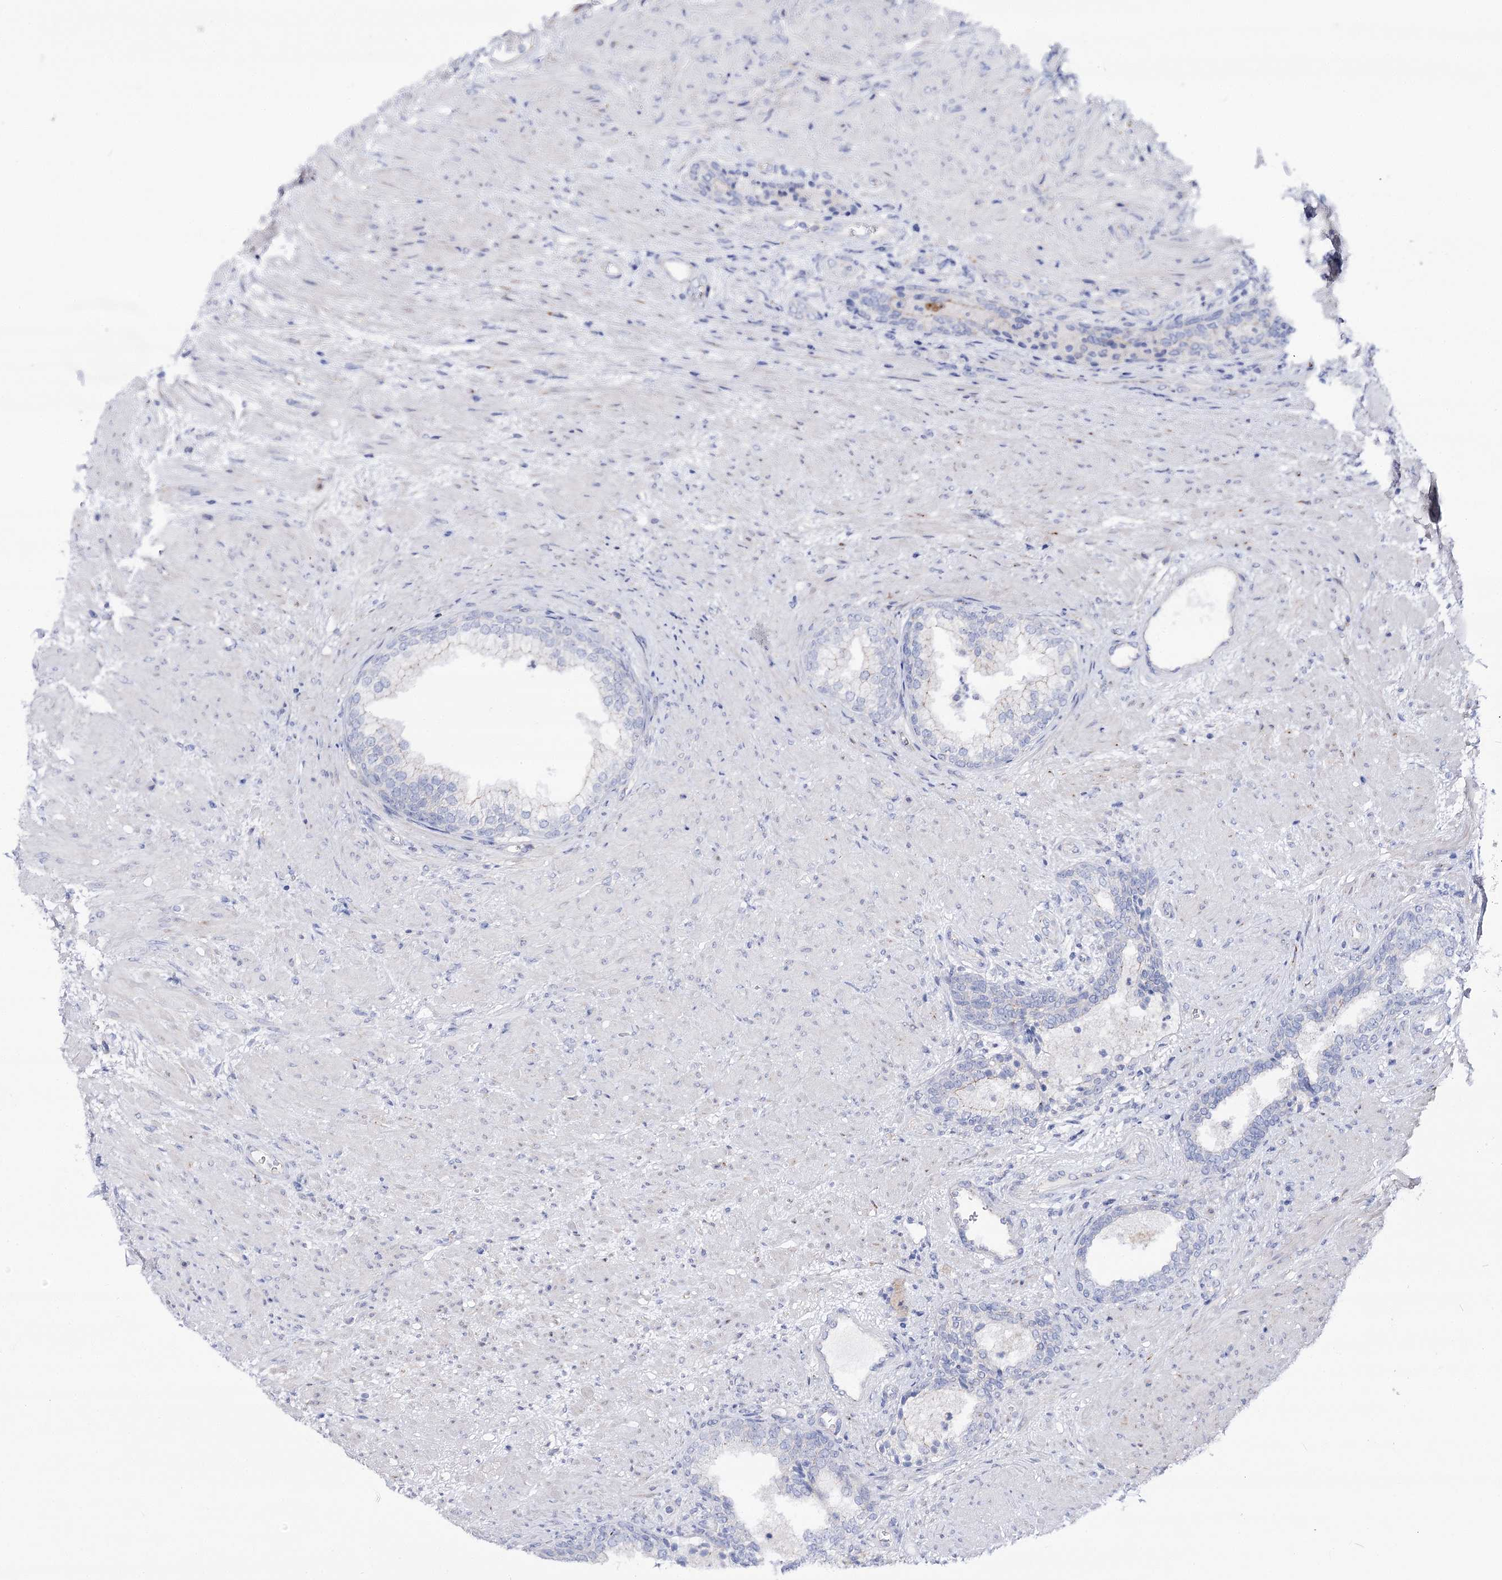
{"staining": {"intensity": "negative", "quantity": "none", "location": "none"}, "tissue": "prostate", "cell_type": "Glandular cells", "image_type": "normal", "snomed": [{"axis": "morphology", "description": "Normal tissue, NOS"}, {"axis": "topography", "description": "Prostate"}], "caption": "Micrograph shows no protein positivity in glandular cells of unremarkable prostate.", "gene": "NRAP", "patient": {"sex": "male", "age": 76}}